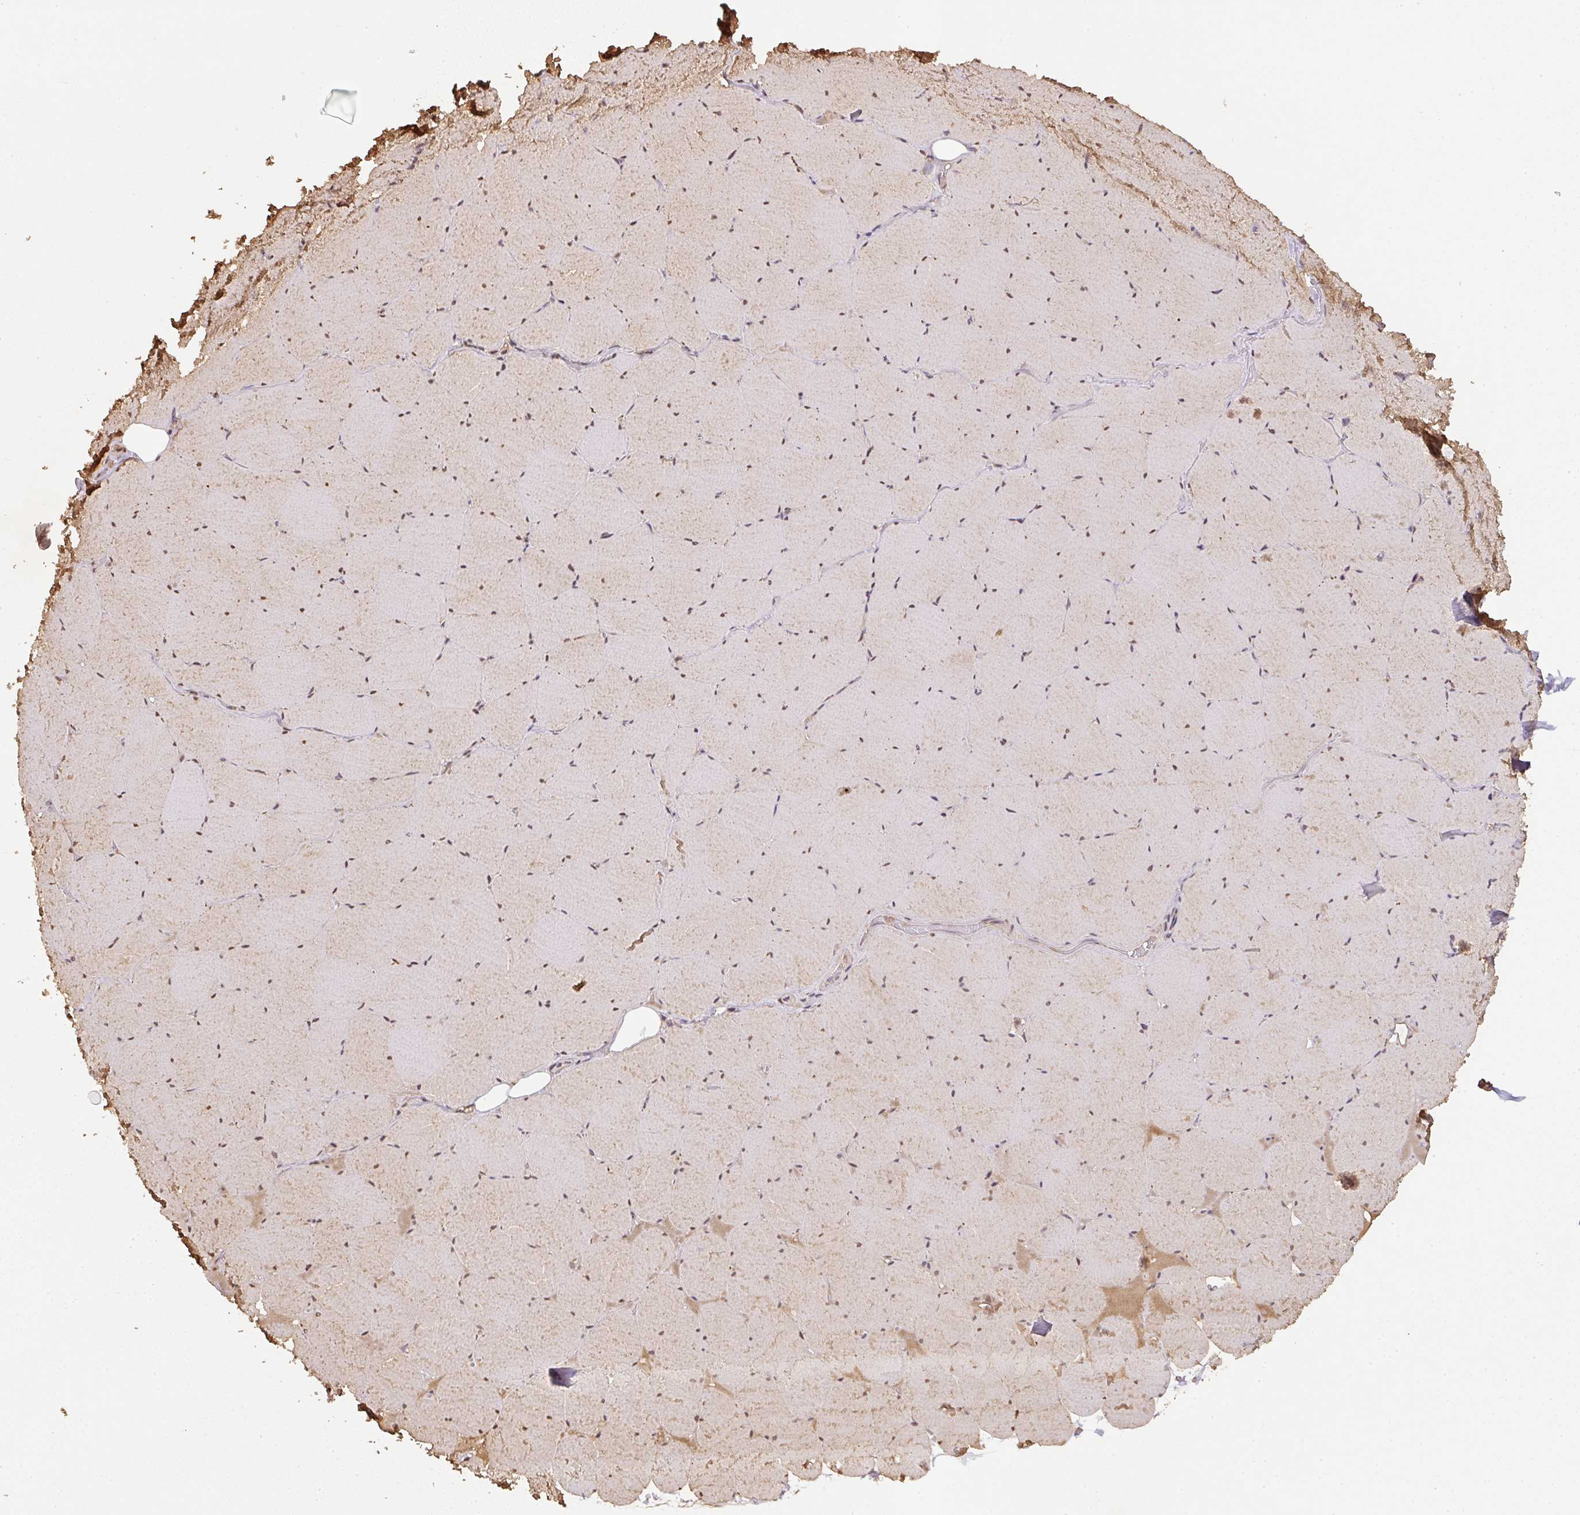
{"staining": {"intensity": "moderate", "quantity": "25%-75%", "location": "cytoplasmic/membranous,nuclear"}, "tissue": "skeletal muscle", "cell_type": "Myocytes", "image_type": "normal", "snomed": [{"axis": "morphology", "description": "Normal tissue, NOS"}, {"axis": "topography", "description": "Skeletal muscle"}, {"axis": "topography", "description": "Head-Neck"}], "caption": "DAB immunohistochemical staining of benign skeletal muscle exhibits moderate cytoplasmic/membranous,nuclear protein expression in approximately 25%-75% of myocytes.", "gene": "TMEM170B", "patient": {"sex": "male", "age": 66}}